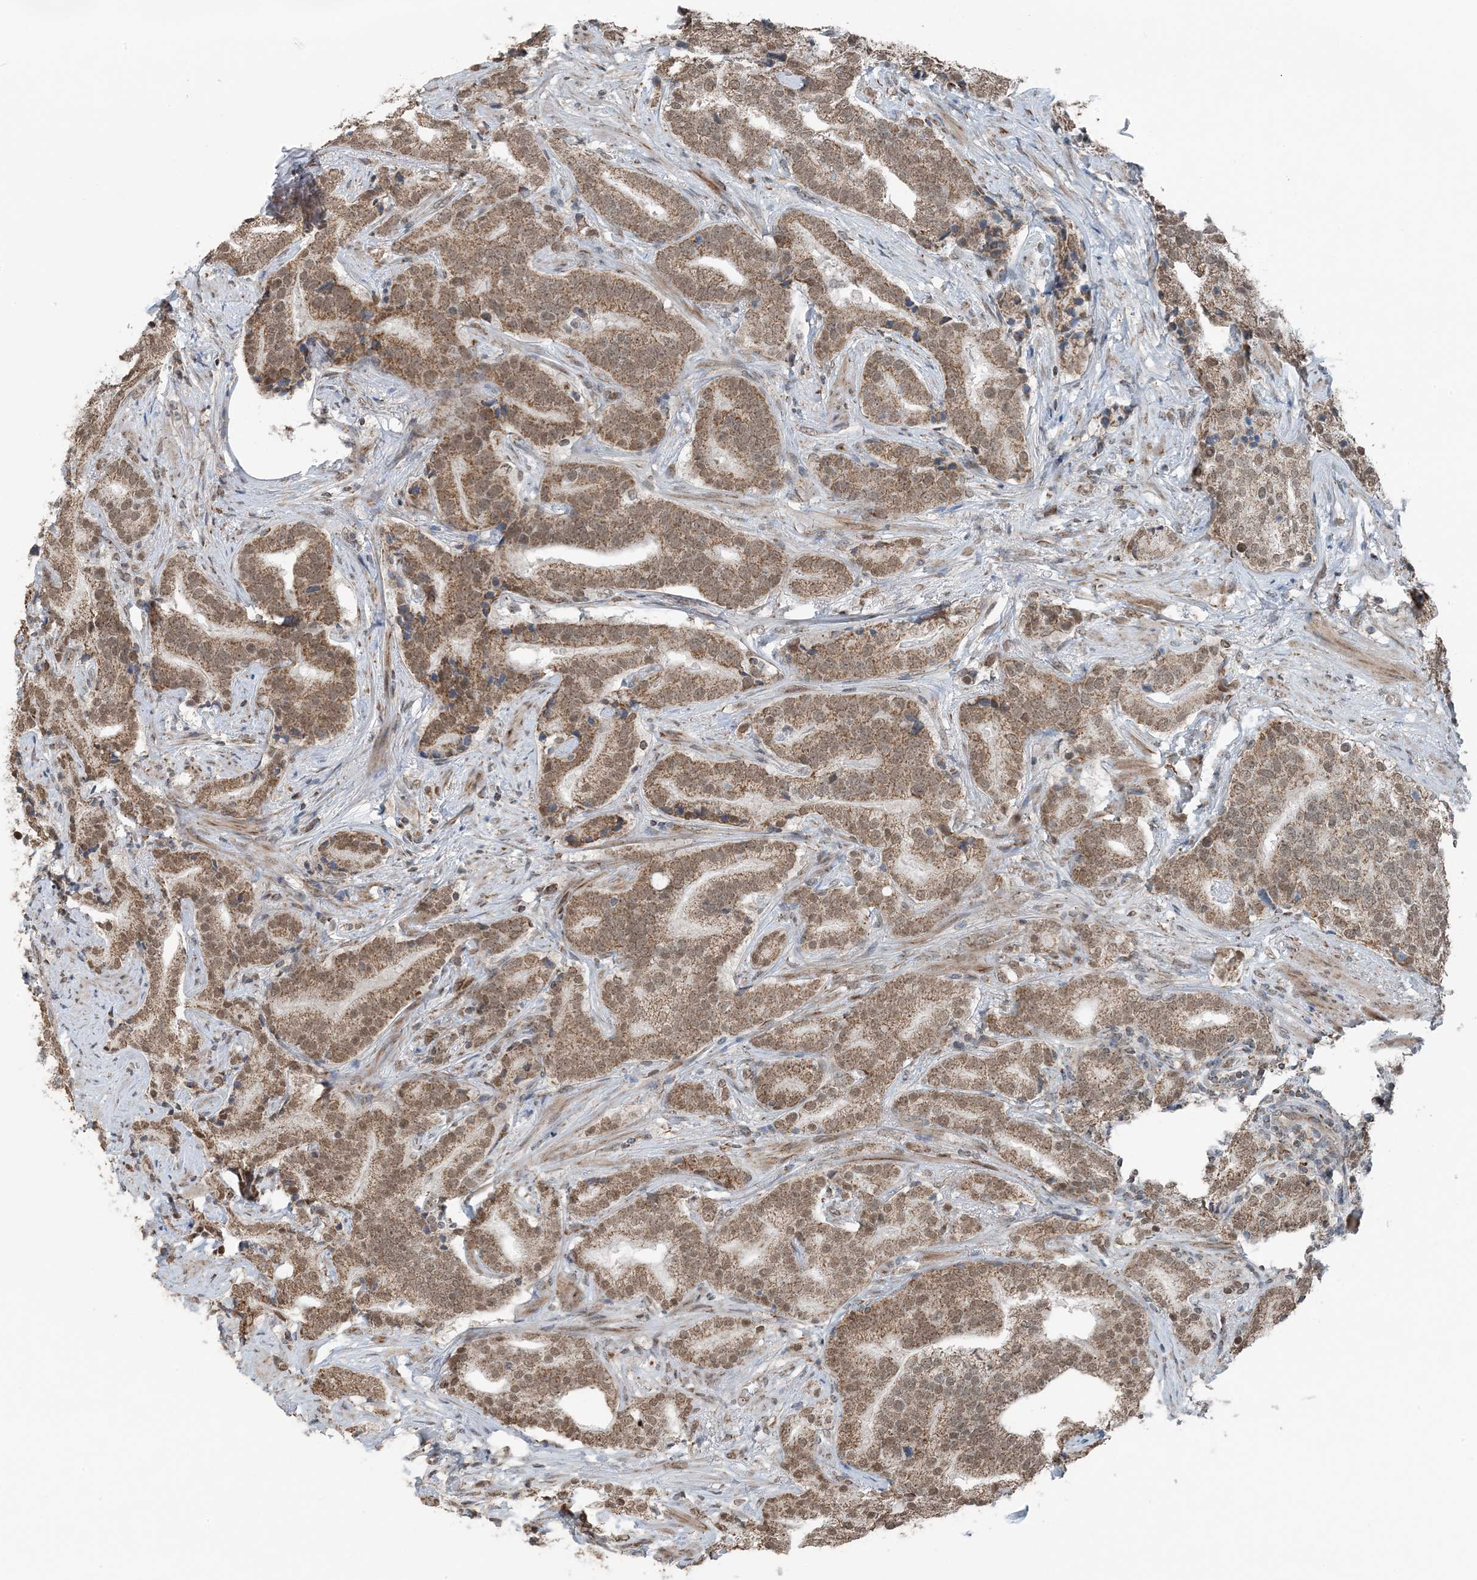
{"staining": {"intensity": "moderate", "quantity": ">75%", "location": "cytoplasmic/membranous,nuclear"}, "tissue": "prostate cancer", "cell_type": "Tumor cells", "image_type": "cancer", "snomed": [{"axis": "morphology", "description": "Adenocarcinoma, High grade"}, {"axis": "topography", "description": "Prostate"}], "caption": "A high-resolution histopathology image shows immunohistochemistry staining of prostate high-grade adenocarcinoma, which shows moderate cytoplasmic/membranous and nuclear staining in about >75% of tumor cells.", "gene": "PILRB", "patient": {"sex": "male", "age": 57}}